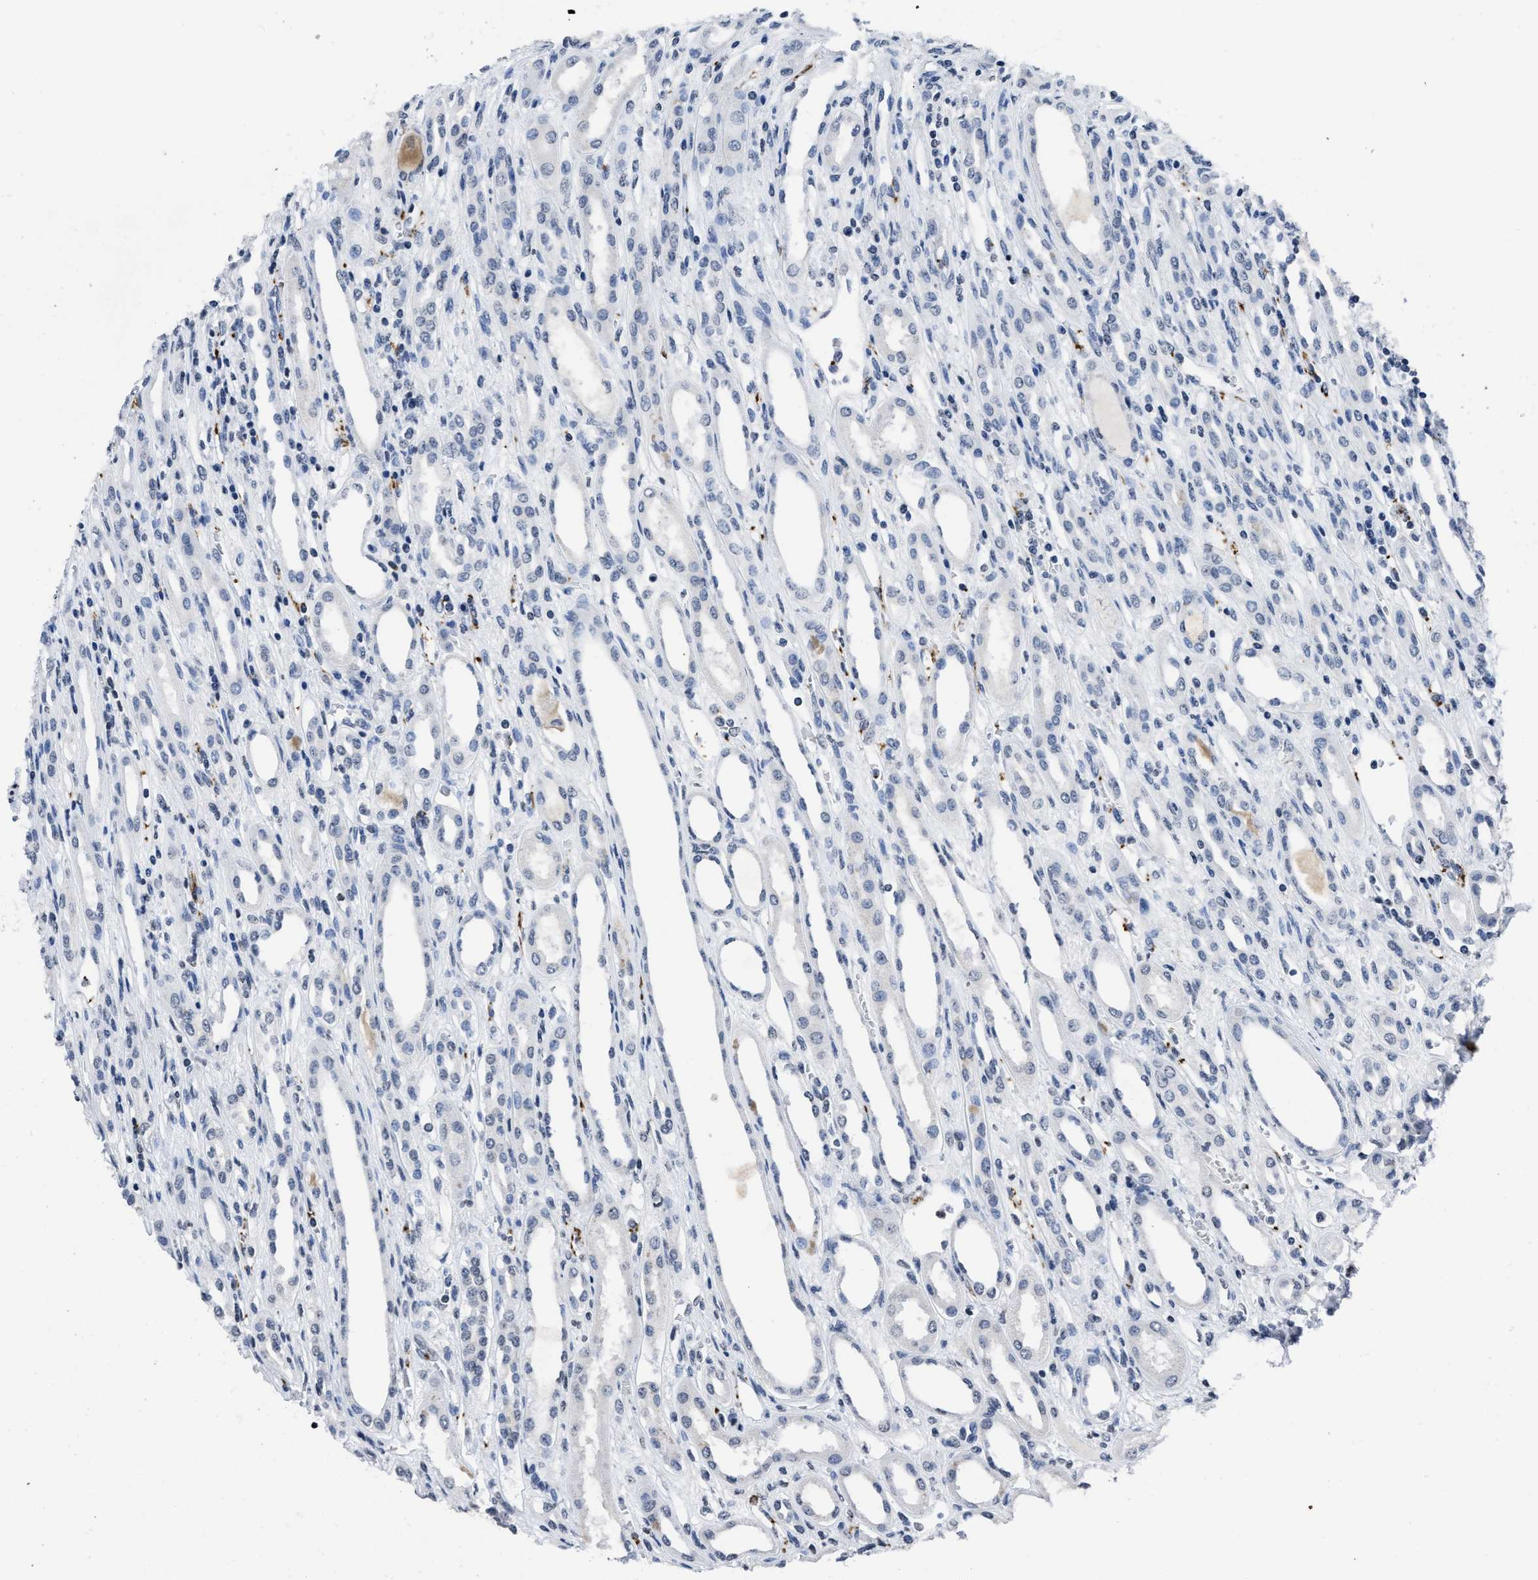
{"staining": {"intensity": "negative", "quantity": "none", "location": "none"}, "tissue": "renal cancer", "cell_type": "Tumor cells", "image_type": "cancer", "snomed": [{"axis": "morphology", "description": "Adenocarcinoma, NOS"}, {"axis": "topography", "description": "Kidney"}], "caption": "A high-resolution micrograph shows immunohistochemistry staining of adenocarcinoma (renal), which demonstrates no significant staining in tumor cells.", "gene": "ITGA2B", "patient": {"sex": "female", "age": 54}}